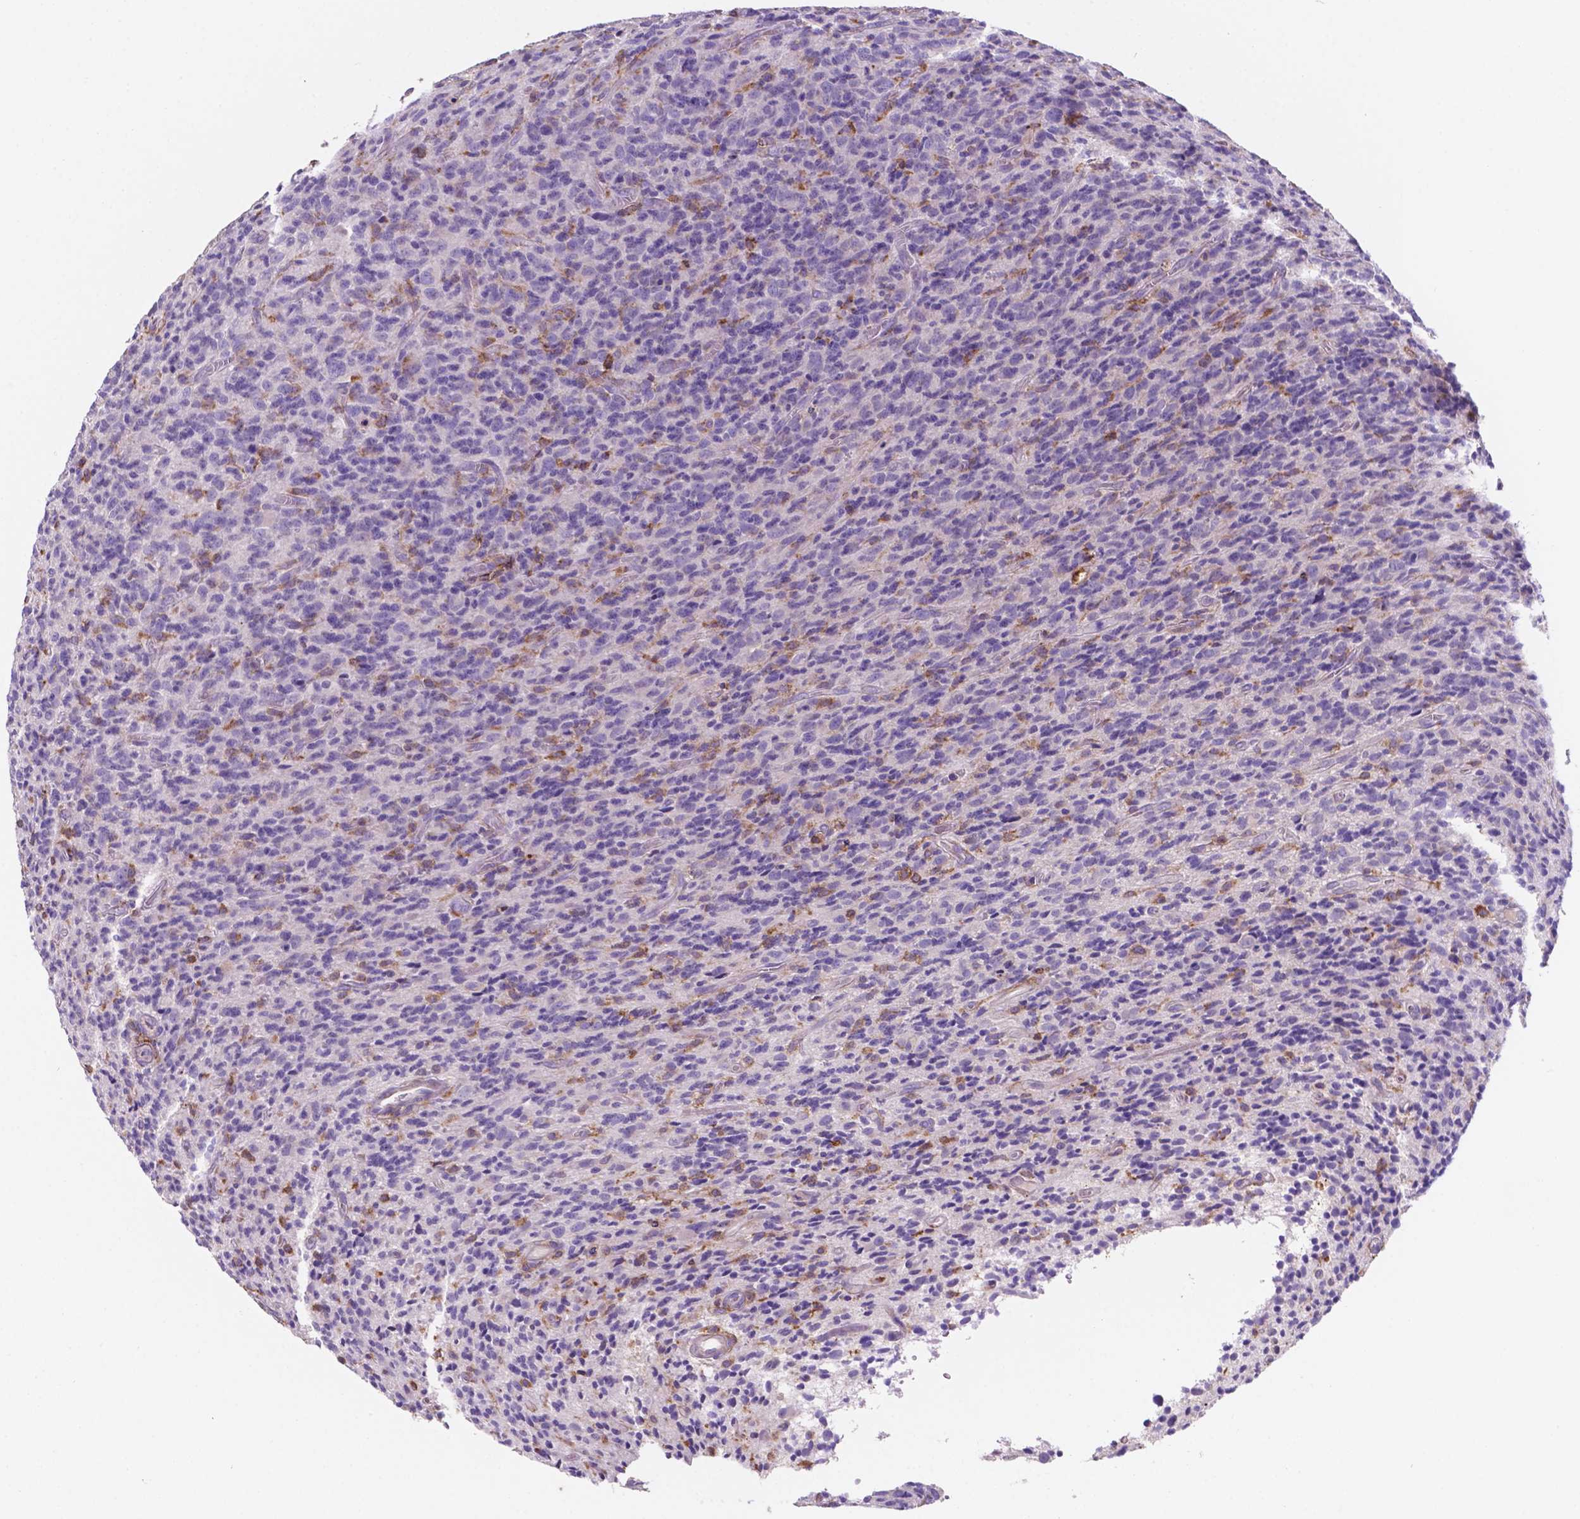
{"staining": {"intensity": "negative", "quantity": "none", "location": "none"}, "tissue": "glioma", "cell_type": "Tumor cells", "image_type": "cancer", "snomed": [{"axis": "morphology", "description": "Glioma, malignant, High grade"}, {"axis": "topography", "description": "Brain"}], "caption": "High-grade glioma (malignant) was stained to show a protein in brown. There is no significant staining in tumor cells.", "gene": "MKRN2OS", "patient": {"sex": "male", "age": 76}}